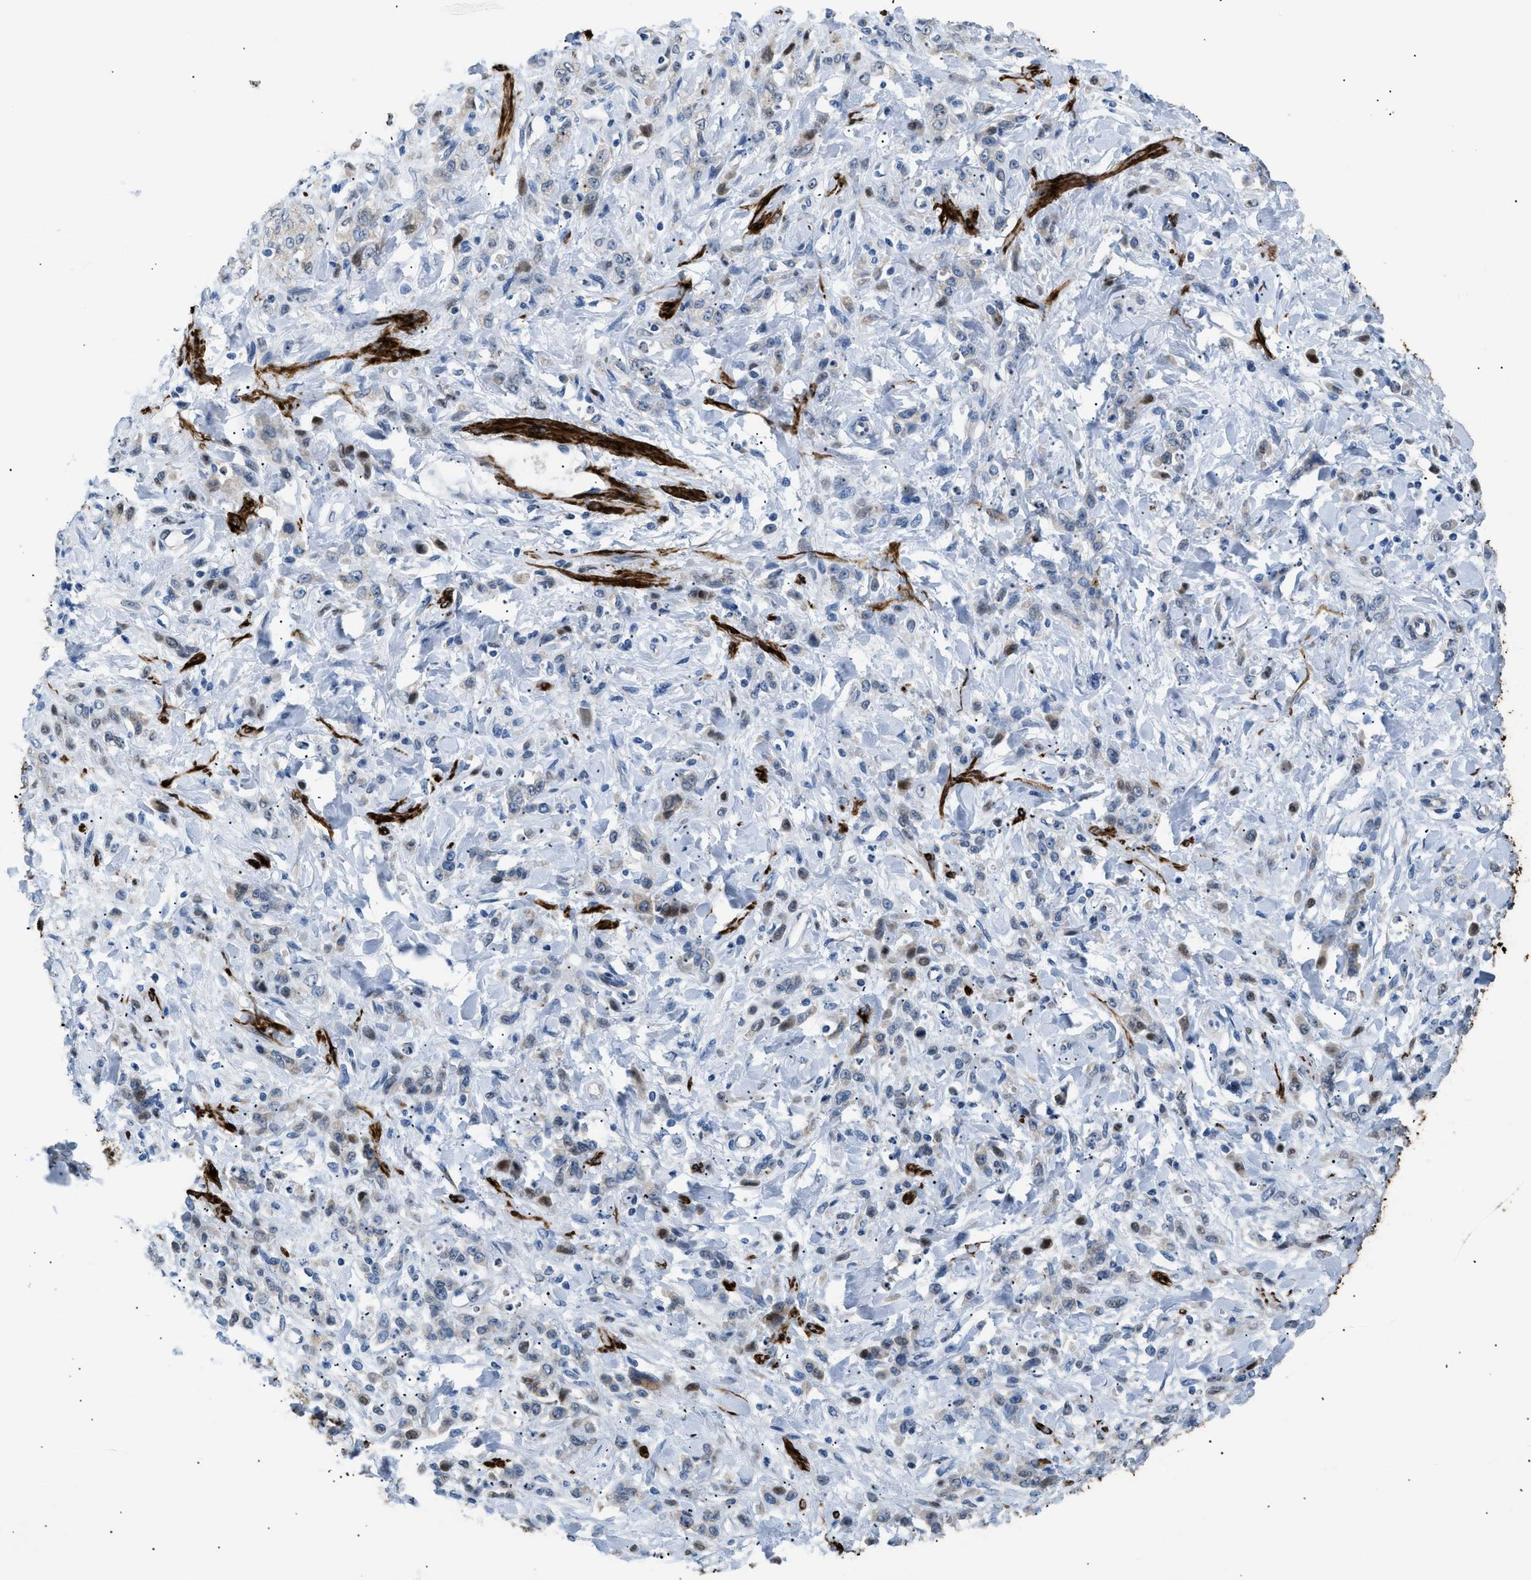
{"staining": {"intensity": "weak", "quantity": "<25%", "location": "nuclear"}, "tissue": "stomach cancer", "cell_type": "Tumor cells", "image_type": "cancer", "snomed": [{"axis": "morphology", "description": "Normal tissue, NOS"}, {"axis": "morphology", "description": "Adenocarcinoma, NOS"}, {"axis": "topography", "description": "Stomach"}], "caption": "The immunohistochemistry (IHC) histopathology image has no significant expression in tumor cells of stomach cancer (adenocarcinoma) tissue.", "gene": "ICA1", "patient": {"sex": "male", "age": 82}}